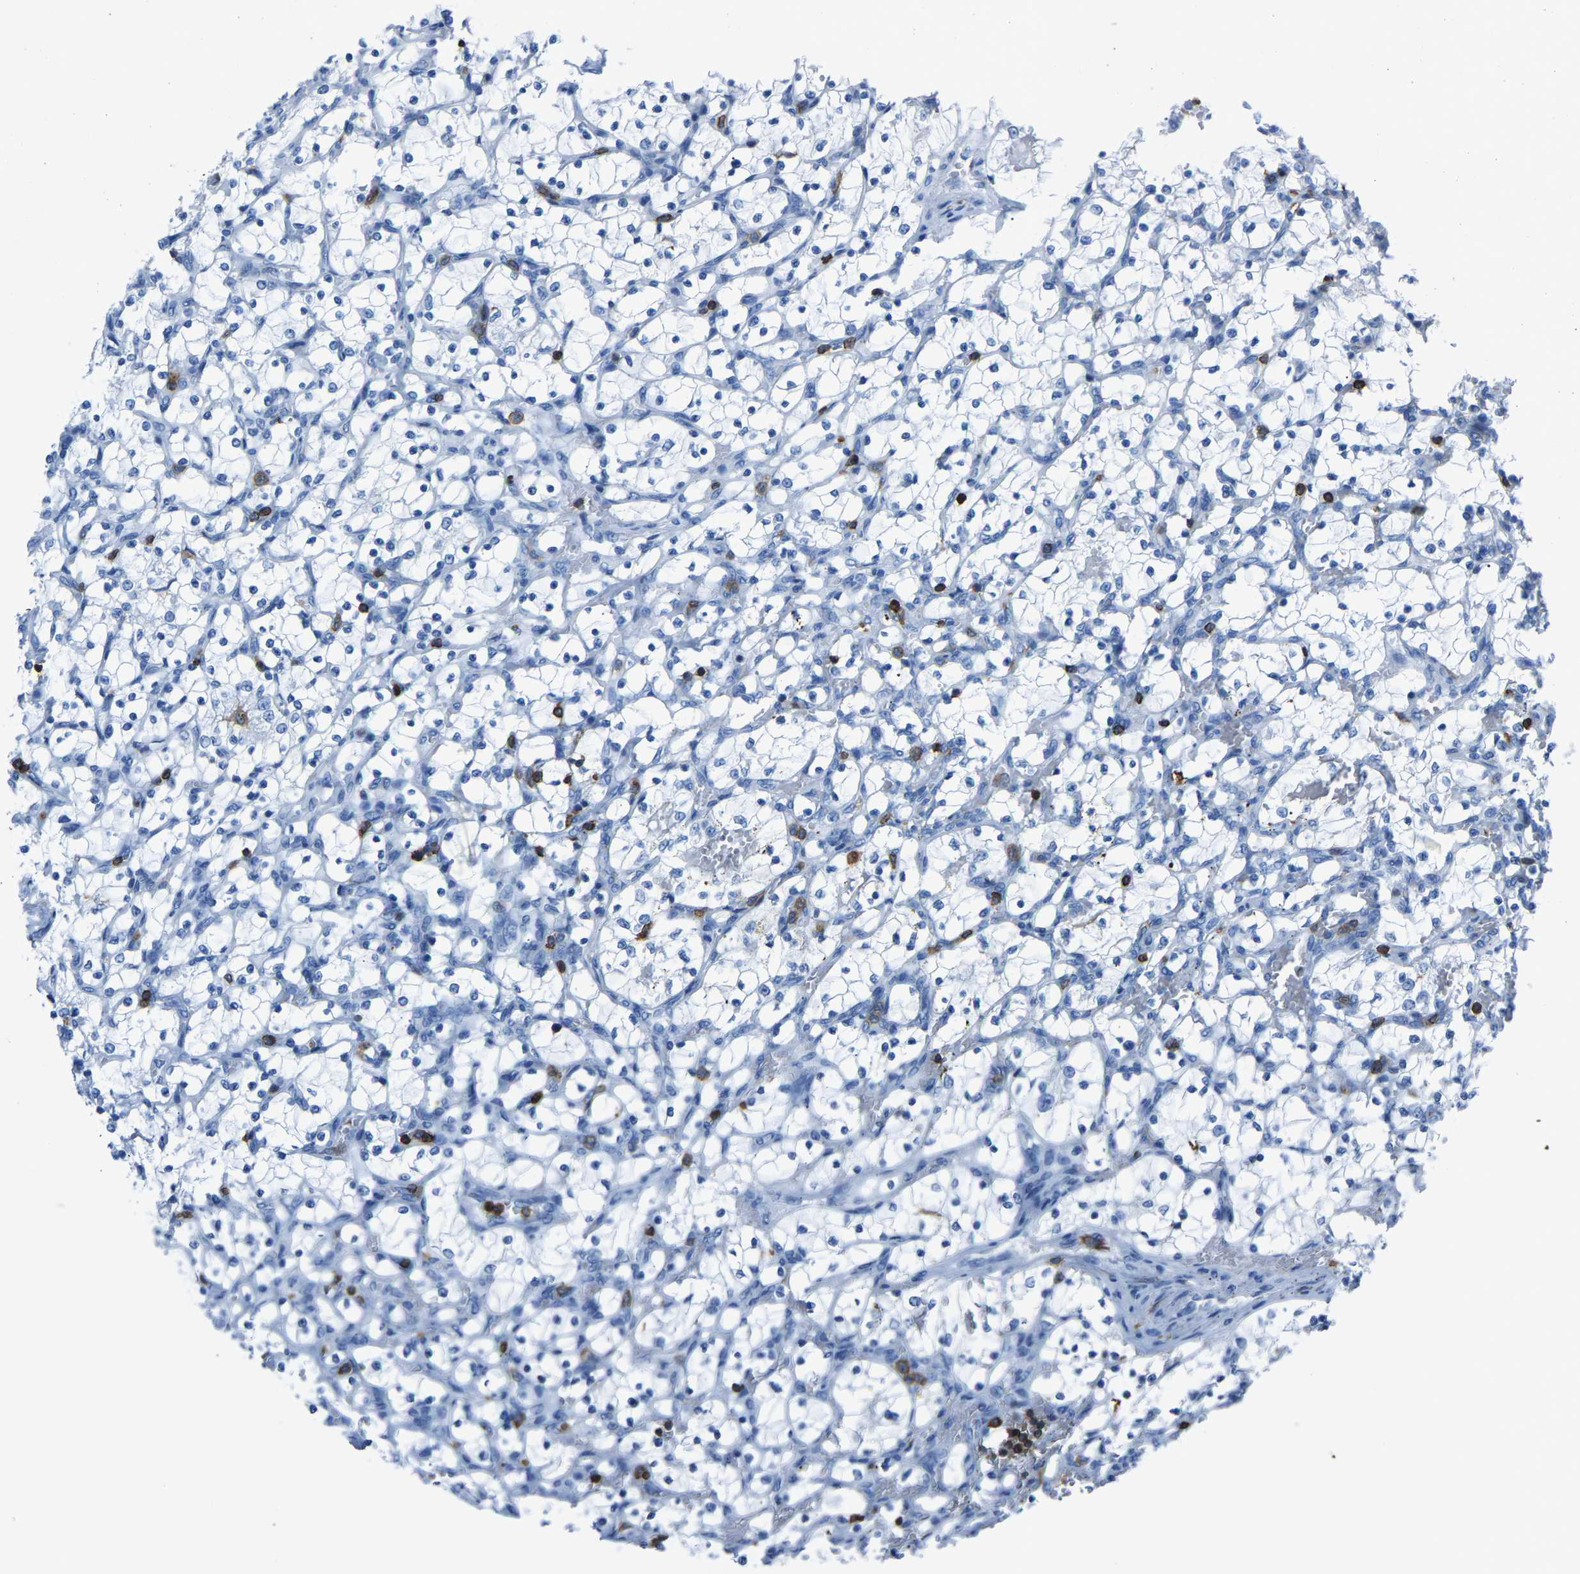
{"staining": {"intensity": "negative", "quantity": "none", "location": "none"}, "tissue": "renal cancer", "cell_type": "Tumor cells", "image_type": "cancer", "snomed": [{"axis": "morphology", "description": "Adenocarcinoma, NOS"}, {"axis": "topography", "description": "Kidney"}], "caption": "Renal cancer (adenocarcinoma) stained for a protein using immunohistochemistry (IHC) shows no expression tumor cells.", "gene": "LSP1", "patient": {"sex": "female", "age": 69}}